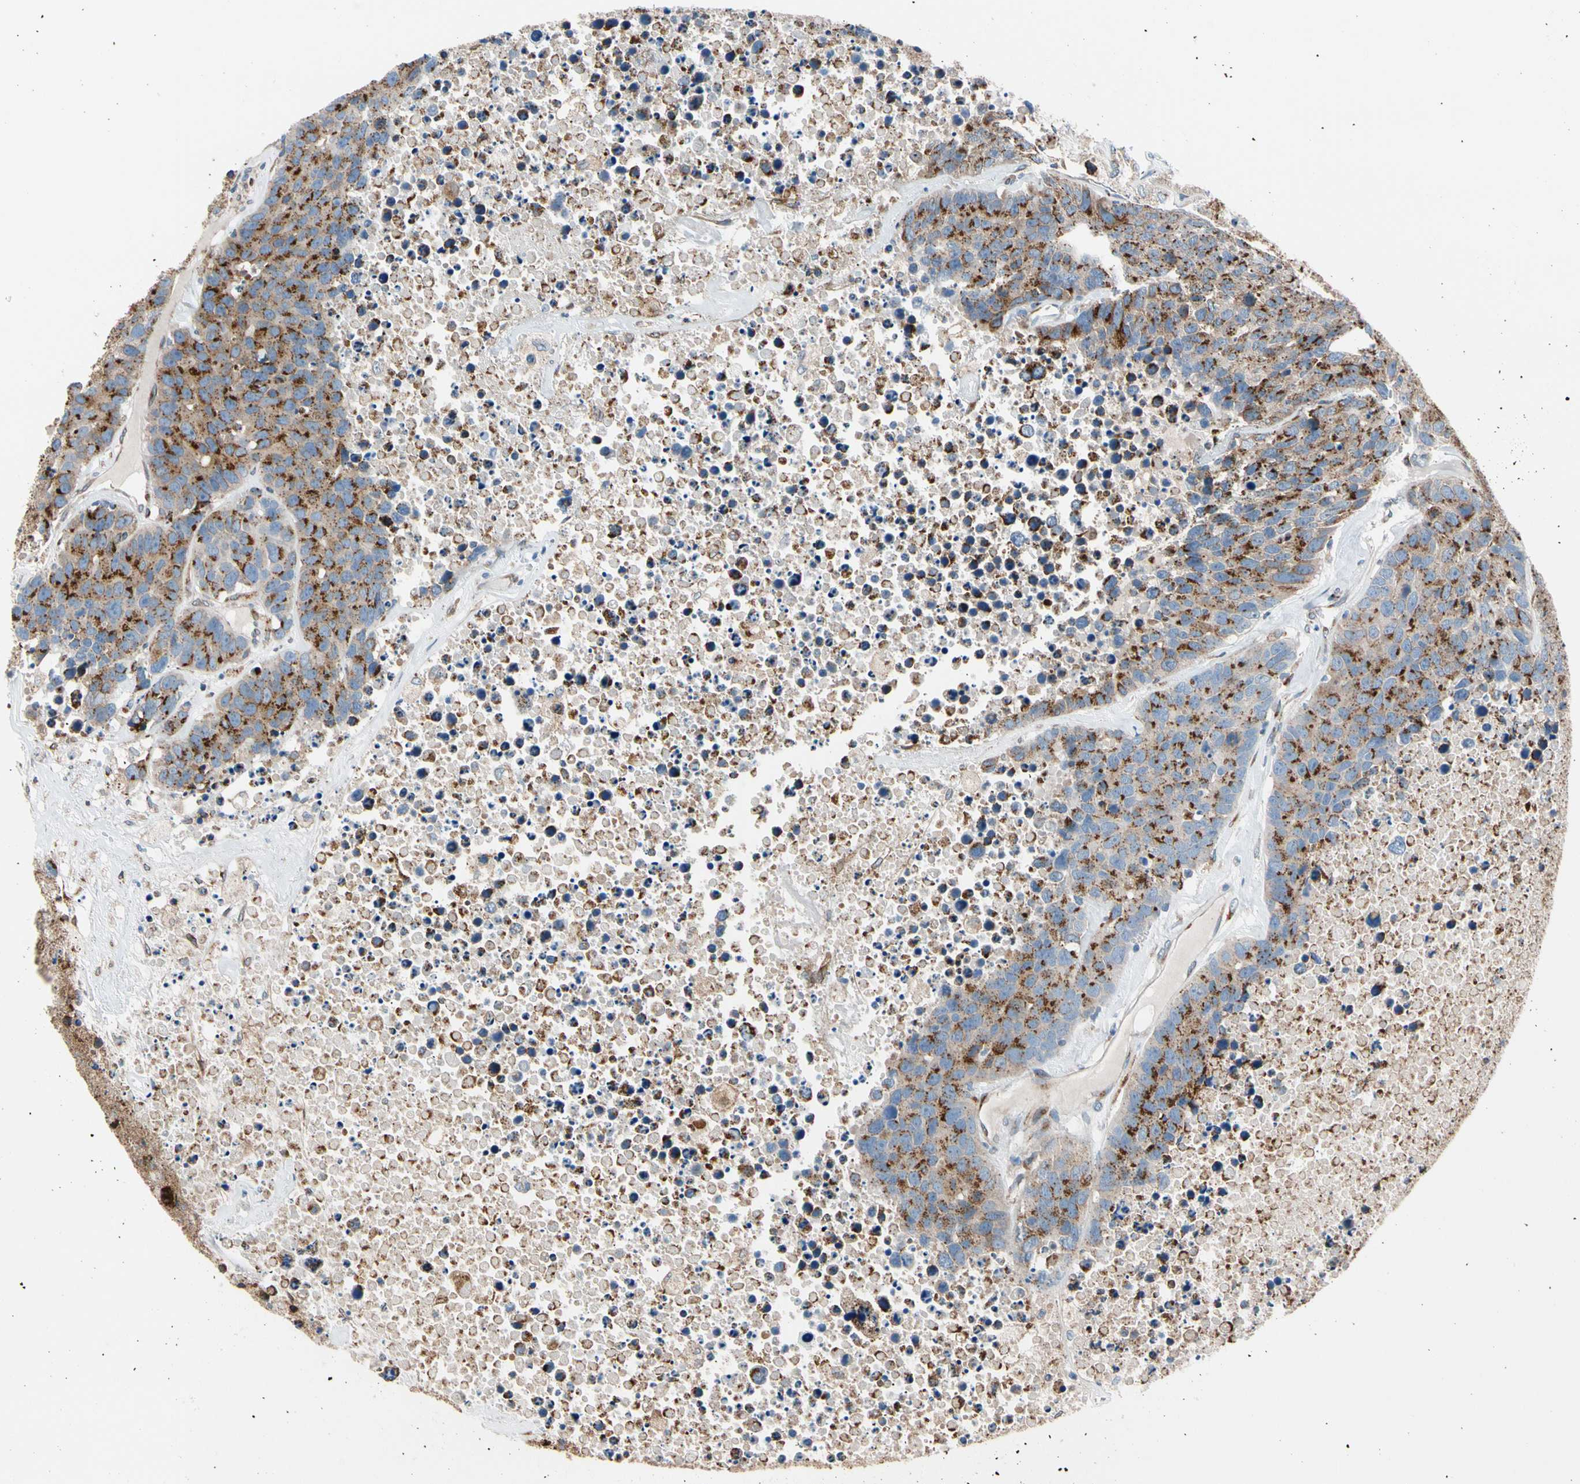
{"staining": {"intensity": "strong", "quantity": ">75%", "location": "cytoplasmic/membranous"}, "tissue": "carcinoid", "cell_type": "Tumor cells", "image_type": "cancer", "snomed": [{"axis": "morphology", "description": "Carcinoid, malignant, NOS"}, {"axis": "topography", "description": "Lung"}], "caption": "Immunohistochemical staining of carcinoid exhibits high levels of strong cytoplasmic/membranous protein expression in approximately >75% of tumor cells.", "gene": "NUCB1", "patient": {"sex": "male", "age": 60}}